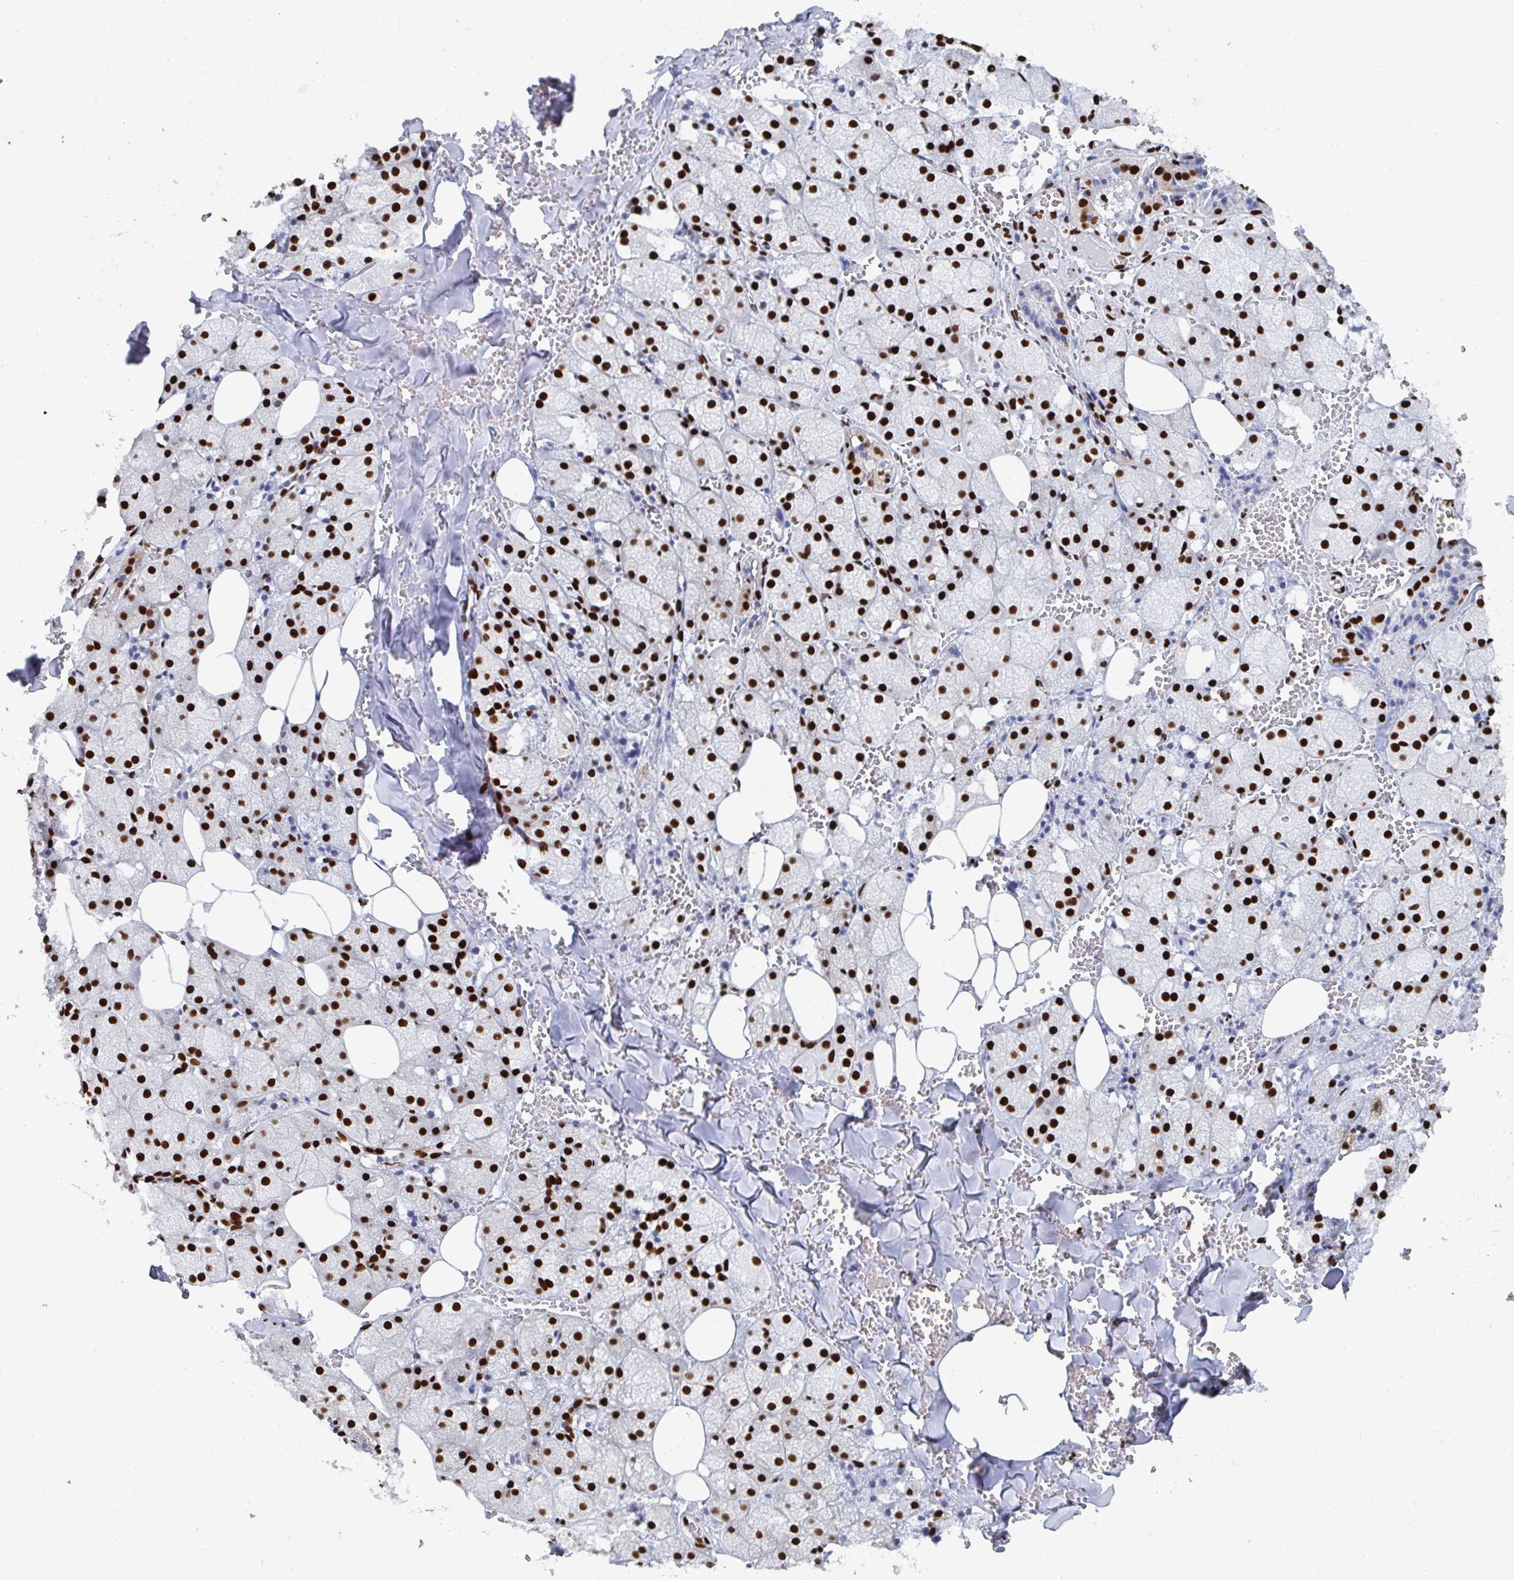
{"staining": {"intensity": "strong", "quantity": ">75%", "location": "nuclear"}, "tissue": "salivary gland", "cell_type": "Glandular cells", "image_type": "normal", "snomed": [{"axis": "morphology", "description": "Normal tissue, NOS"}, {"axis": "topography", "description": "Salivary gland"}, {"axis": "topography", "description": "Peripheral nerve tissue"}], "caption": "Immunohistochemistry histopathology image of benign salivary gland: salivary gland stained using immunohistochemistry (IHC) exhibits high levels of strong protein expression localized specifically in the nuclear of glandular cells, appearing as a nuclear brown color.", "gene": "GAR1", "patient": {"sex": "male", "age": 38}}